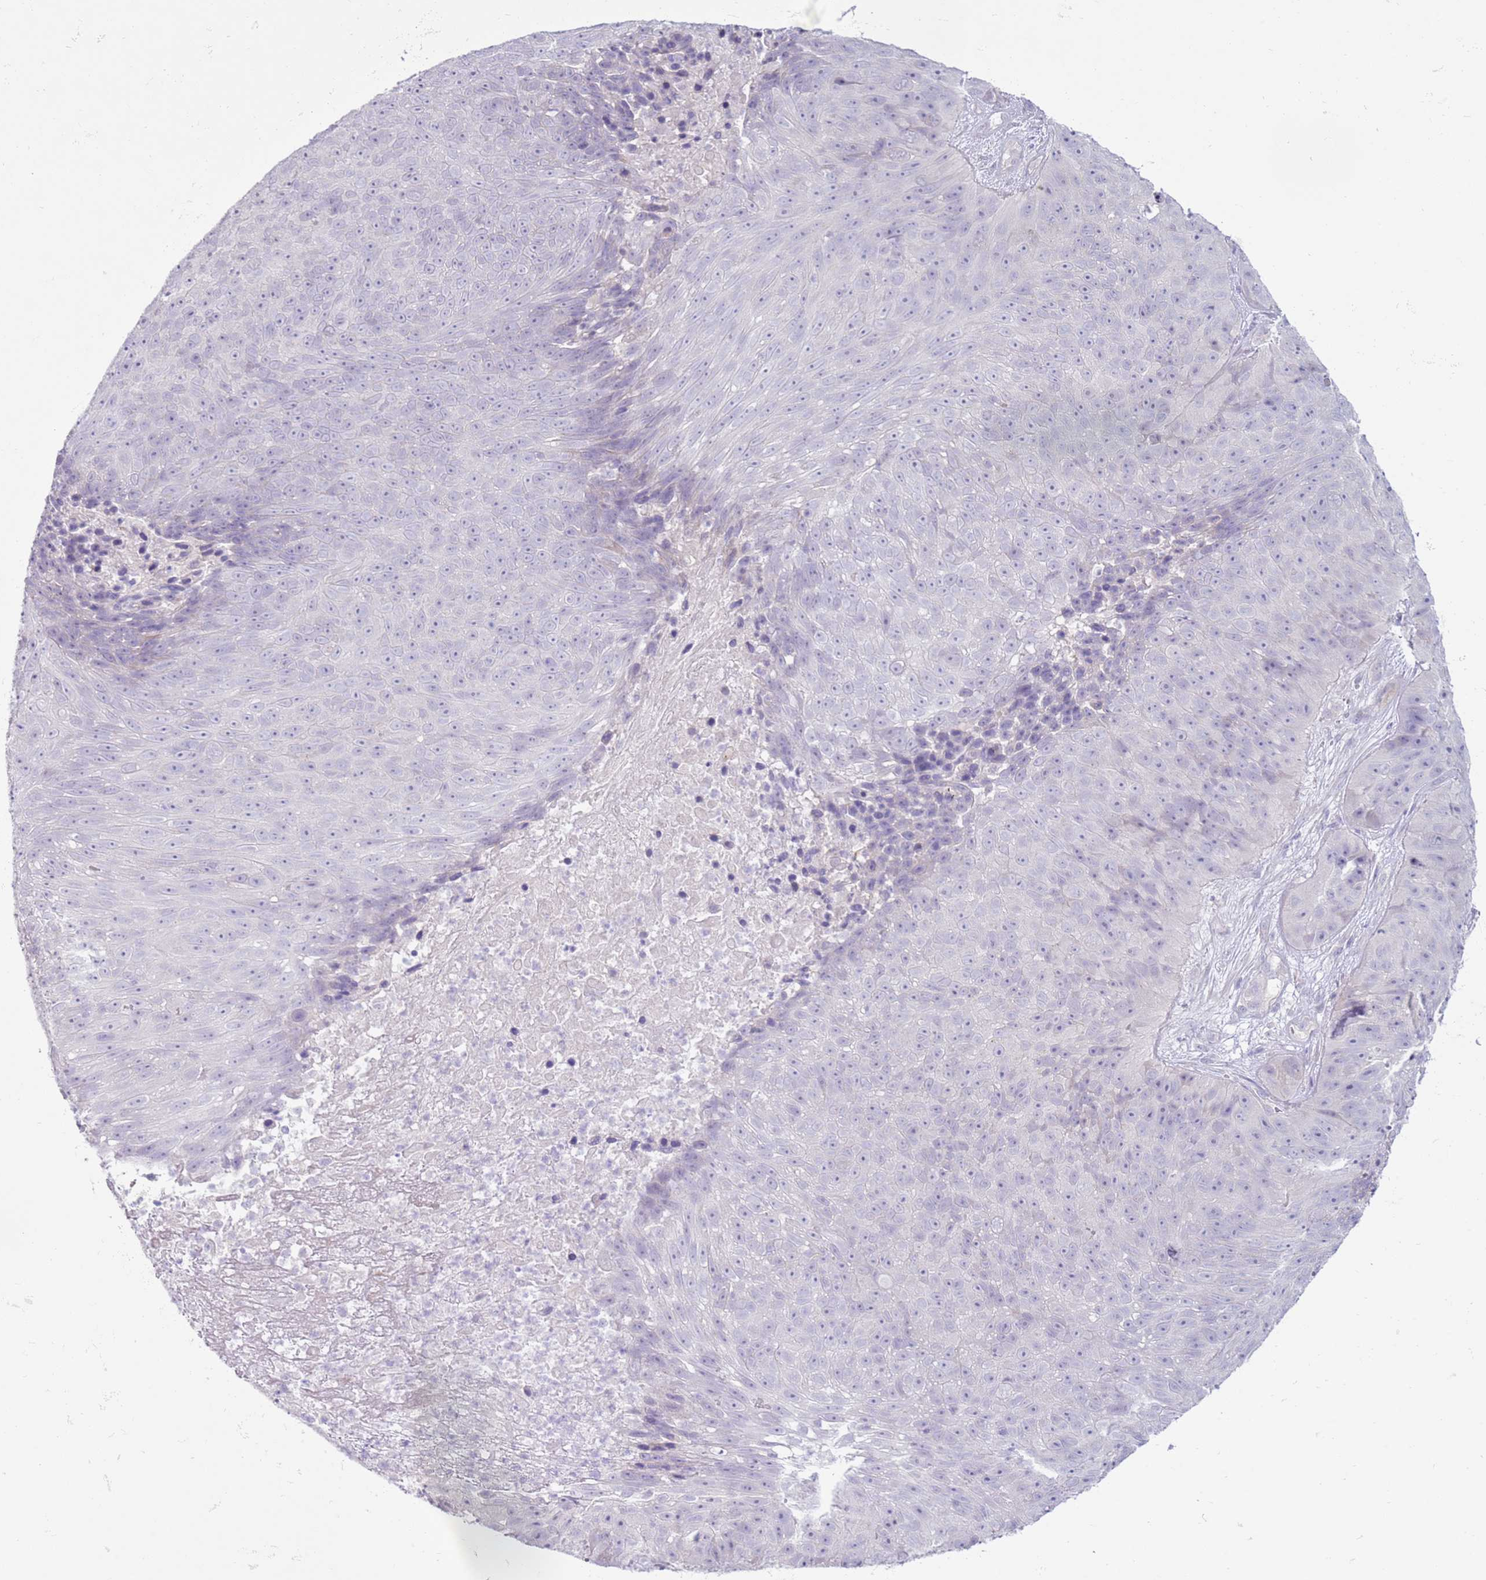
{"staining": {"intensity": "negative", "quantity": "none", "location": "none"}, "tissue": "skin cancer", "cell_type": "Tumor cells", "image_type": "cancer", "snomed": [{"axis": "morphology", "description": "Squamous cell carcinoma, NOS"}, {"axis": "topography", "description": "Skin"}], "caption": "Image shows no significant protein staining in tumor cells of skin cancer (squamous cell carcinoma).", "gene": "ZNF239", "patient": {"sex": "female", "age": 87}}